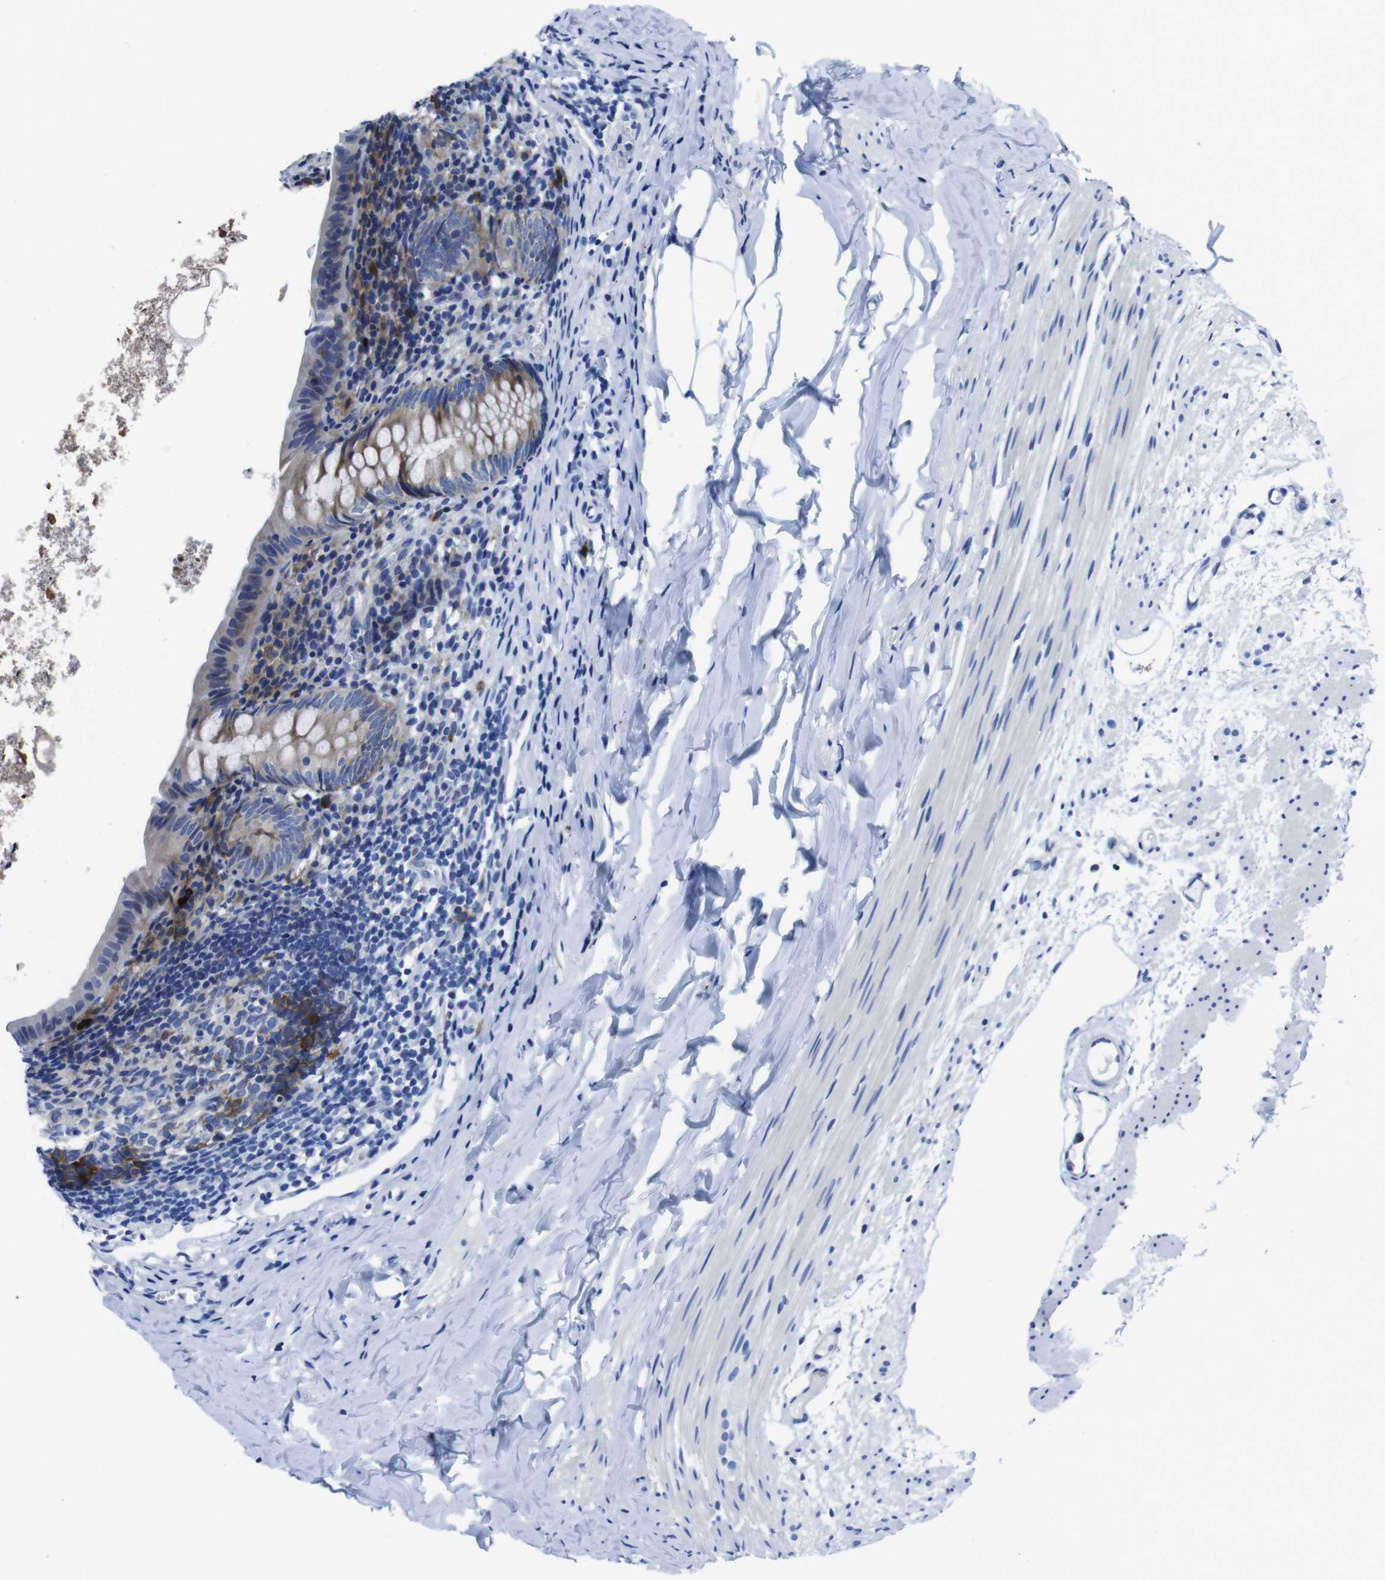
{"staining": {"intensity": "weak", "quantity": "25%-75%", "location": "cytoplasmic/membranous"}, "tissue": "appendix", "cell_type": "Glandular cells", "image_type": "normal", "snomed": [{"axis": "morphology", "description": "Normal tissue, NOS"}, {"axis": "topography", "description": "Appendix"}], "caption": "The photomicrograph displays immunohistochemical staining of benign appendix. There is weak cytoplasmic/membranous expression is identified in about 25%-75% of glandular cells.", "gene": "EIF4A1", "patient": {"sex": "female", "age": 10}}